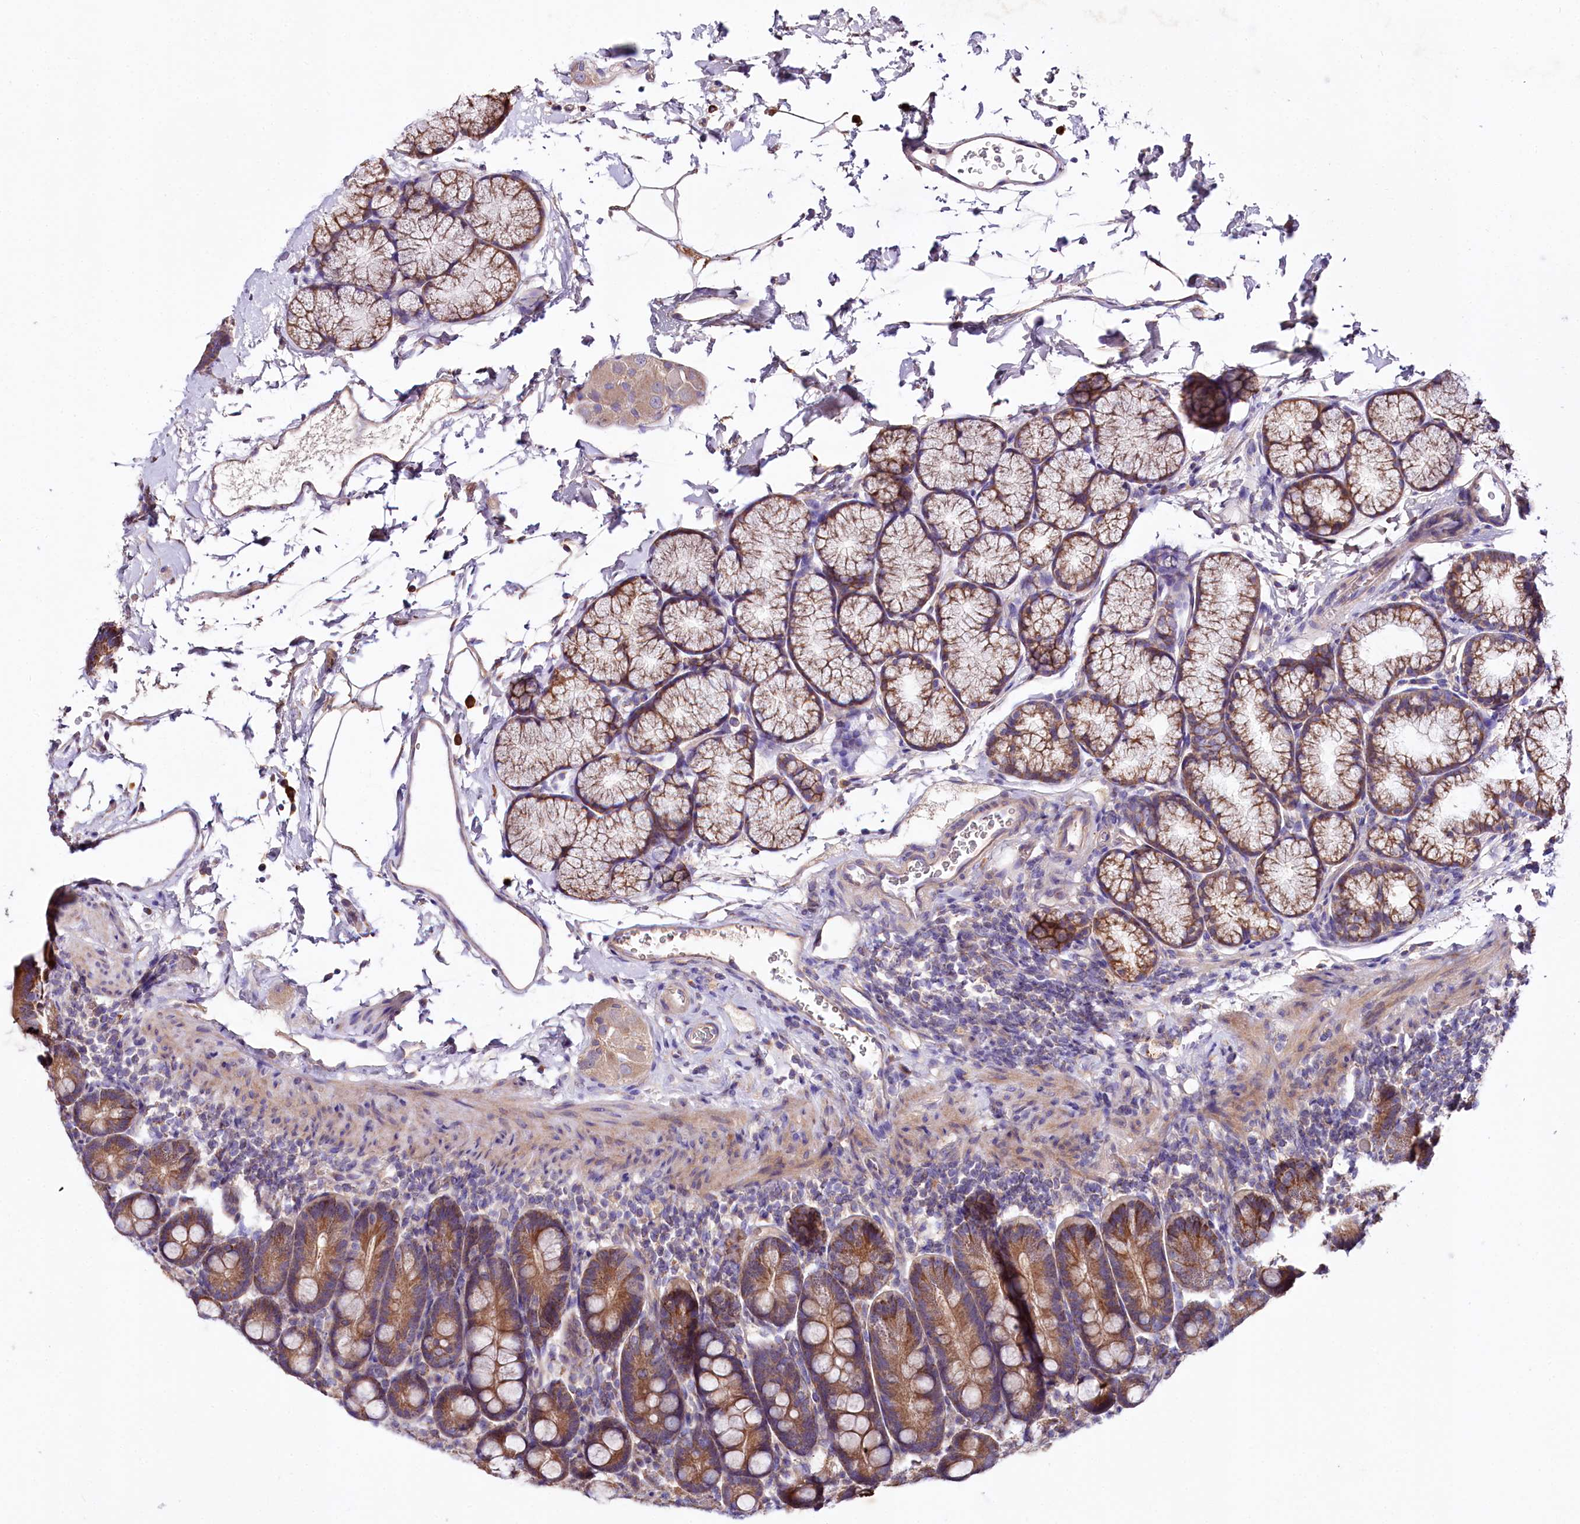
{"staining": {"intensity": "strong", "quantity": "25%-75%", "location": "cytoplasmic/membranous"}, "tissue": "duodenum", "cell_type": "Glandular cells", "image_type": "normal", "snomed": [{"axis": "morphology", "description": "Normal tissue, NOS"}, {"axis": "topography", "description": "Duodenum"}], "caption": "Immunohistochemical staining of normal human duodenum shows strong cytoplasmic/membranous protein positivity in approximately 25%-75% of glandular cells.", "gene": "ZNF45", "patient": {"sex": "male", "age": 35}}